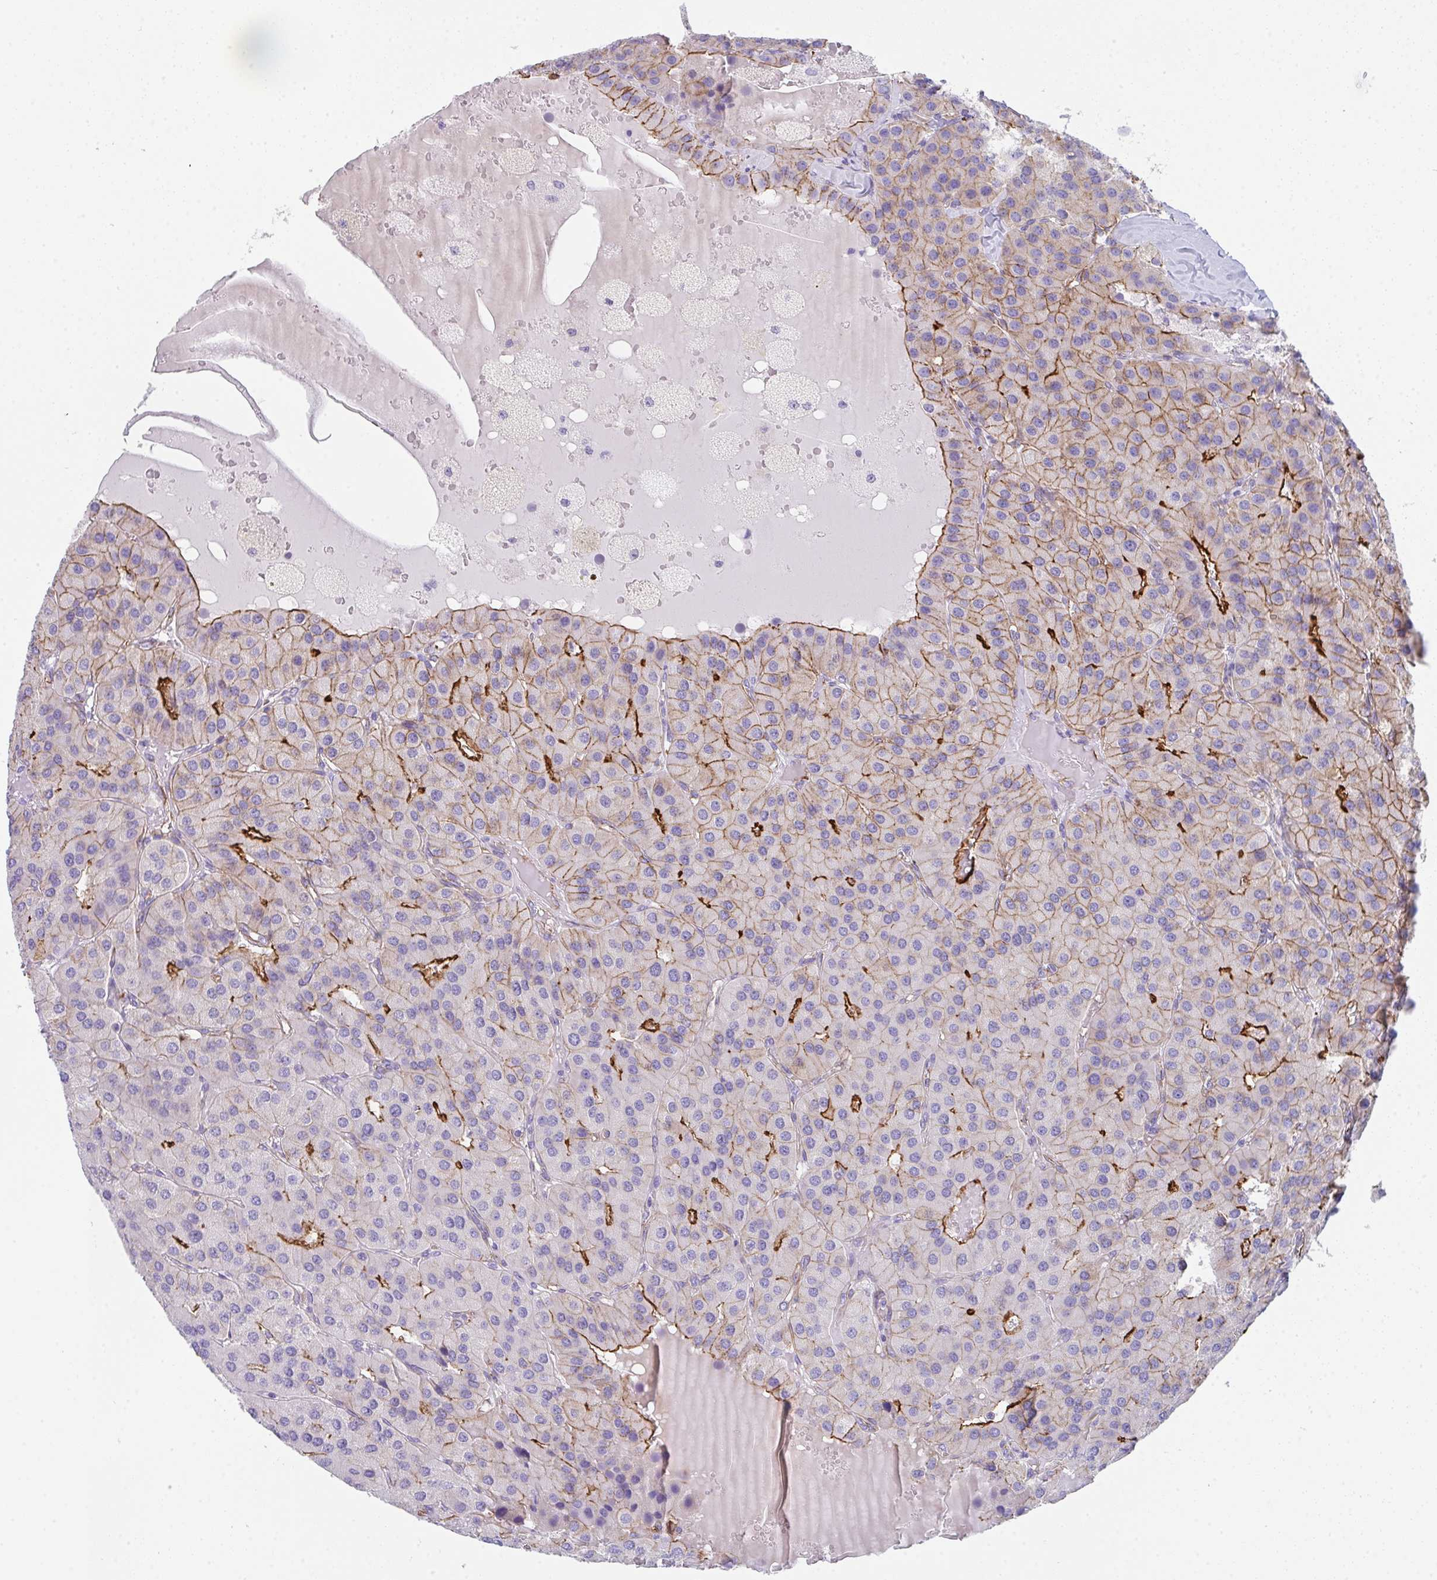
{"staining": {"intensity": "moderate", "quantity": "25%-75%", "location": "cytoplasmic/membranous"}, "tissue": "parathyroid gland", "cell_type": "Glandular cells", "image_type": "normal", "snomed": [{"axis": "morphology", "description": "Normal tissue, NOS"}, {"axis": "morphology", "description": "Adenoma, NOS"}, {"axis": "topography", "description": "Parathyroid gland"}], "caption": "Moderate cytoplasmic/membranous protein staining is seen in about 25%-75% of glandular cells in parathyroid gland. (DAB IHC with brightfield microscopy, high magnification).", "gene": "DBN1", "patient": {"sex": "female", "age": 86}}